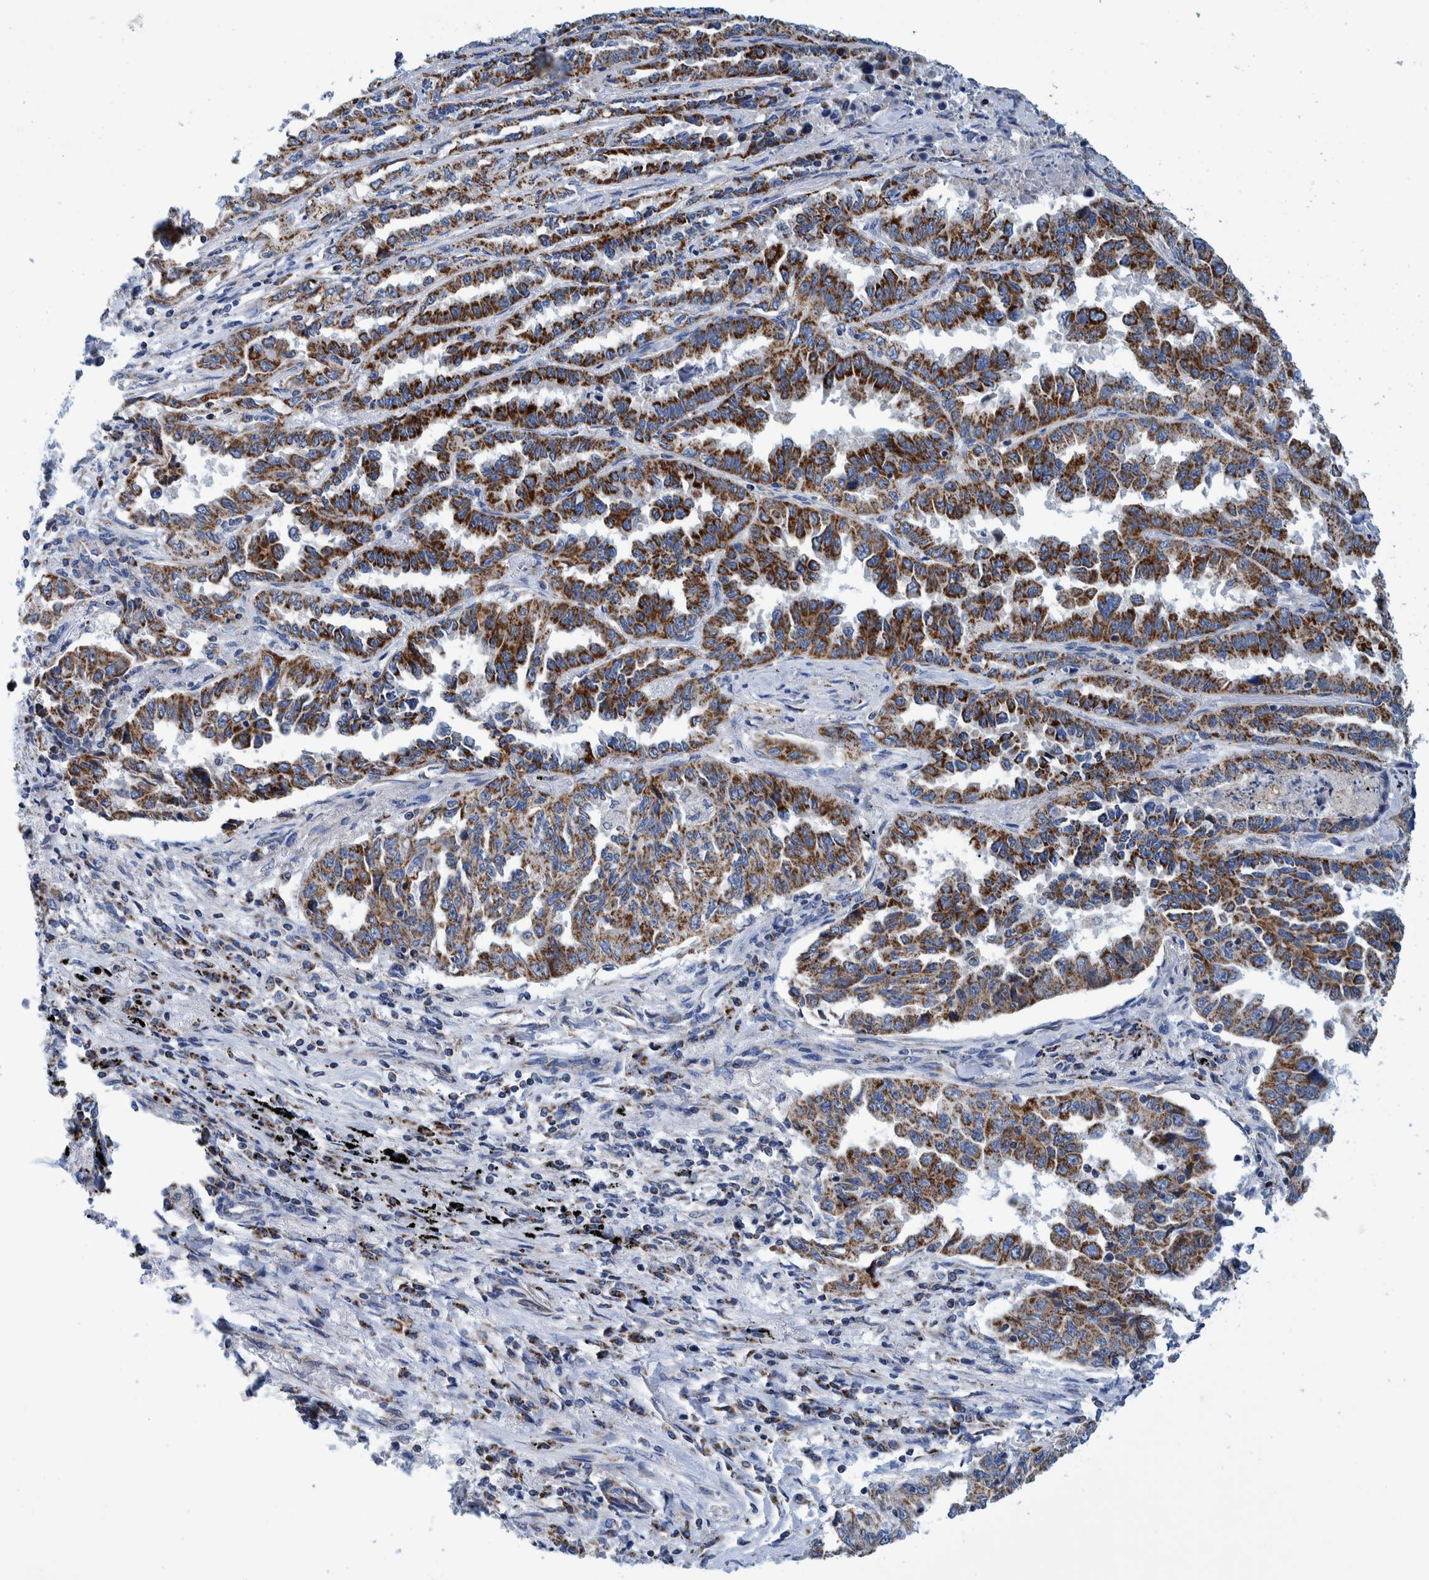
{"staining": {"intensity": "strong", "quantity": ">75%", "location": "cytoplasmic/membranous"}, "tissue": "lung cancer", "cell_type": "Tumor cells", "image_type": "cancer", "snomed": [{"axis": "morphology", "description": "Adenocarcinoma, NOS"}, {"axis": "topography", "description": "Lung"}], "caption": "Tumor cells show strong cytoplasmic/membranous expression in about >75% of cells in lung cancer (adenocarcinoma). Using DAB (3,3'-diaminobenzidine) (brown) and hematoxylin (blue) stains, captured at high magnification using brightfield microscopy.", "gene": "BZW2", "patient": {"sex": "female", "age": 51}}